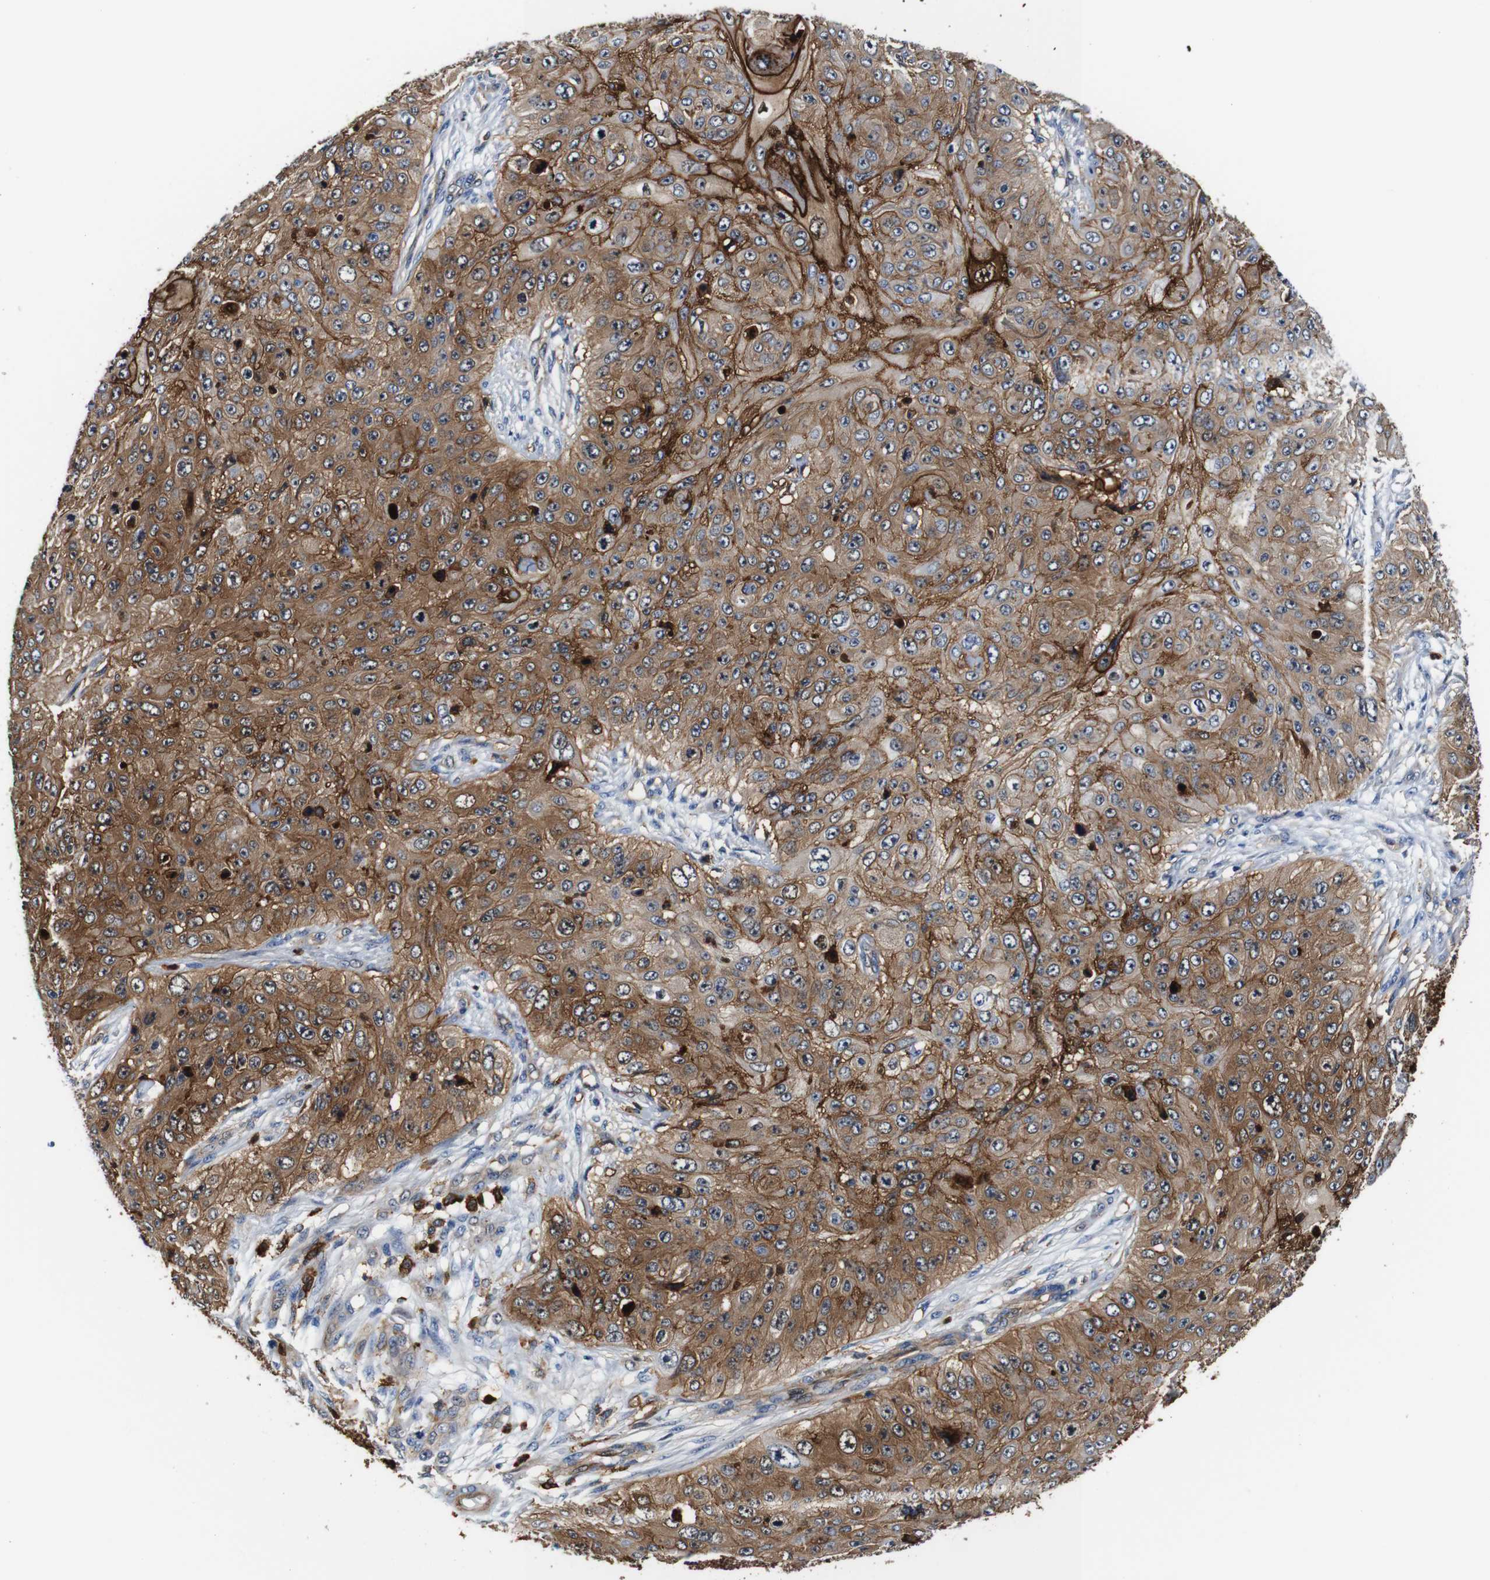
{"staining": {"intensity": "moderate", "quantity": ">75%", "location": "cytoplasmic/membranous"}, "tissue": "skin cancer", "cell_type": "Tumor cells", "image_type": "cancer", "snomed": [{"axis": "morphology", "description": "Squamous cell carcinoma, NOS"}, {"axis": "topography", "description": "Skin"}], "caption": "Tumor cells demonstrate medium levels of moderate cytoplasmic/membranous staining in approximately >75% of cells in human squamous cell carcinoma (skin).", "gene": "ANXA1", "patient": {"sex": "female", "age": 80}}